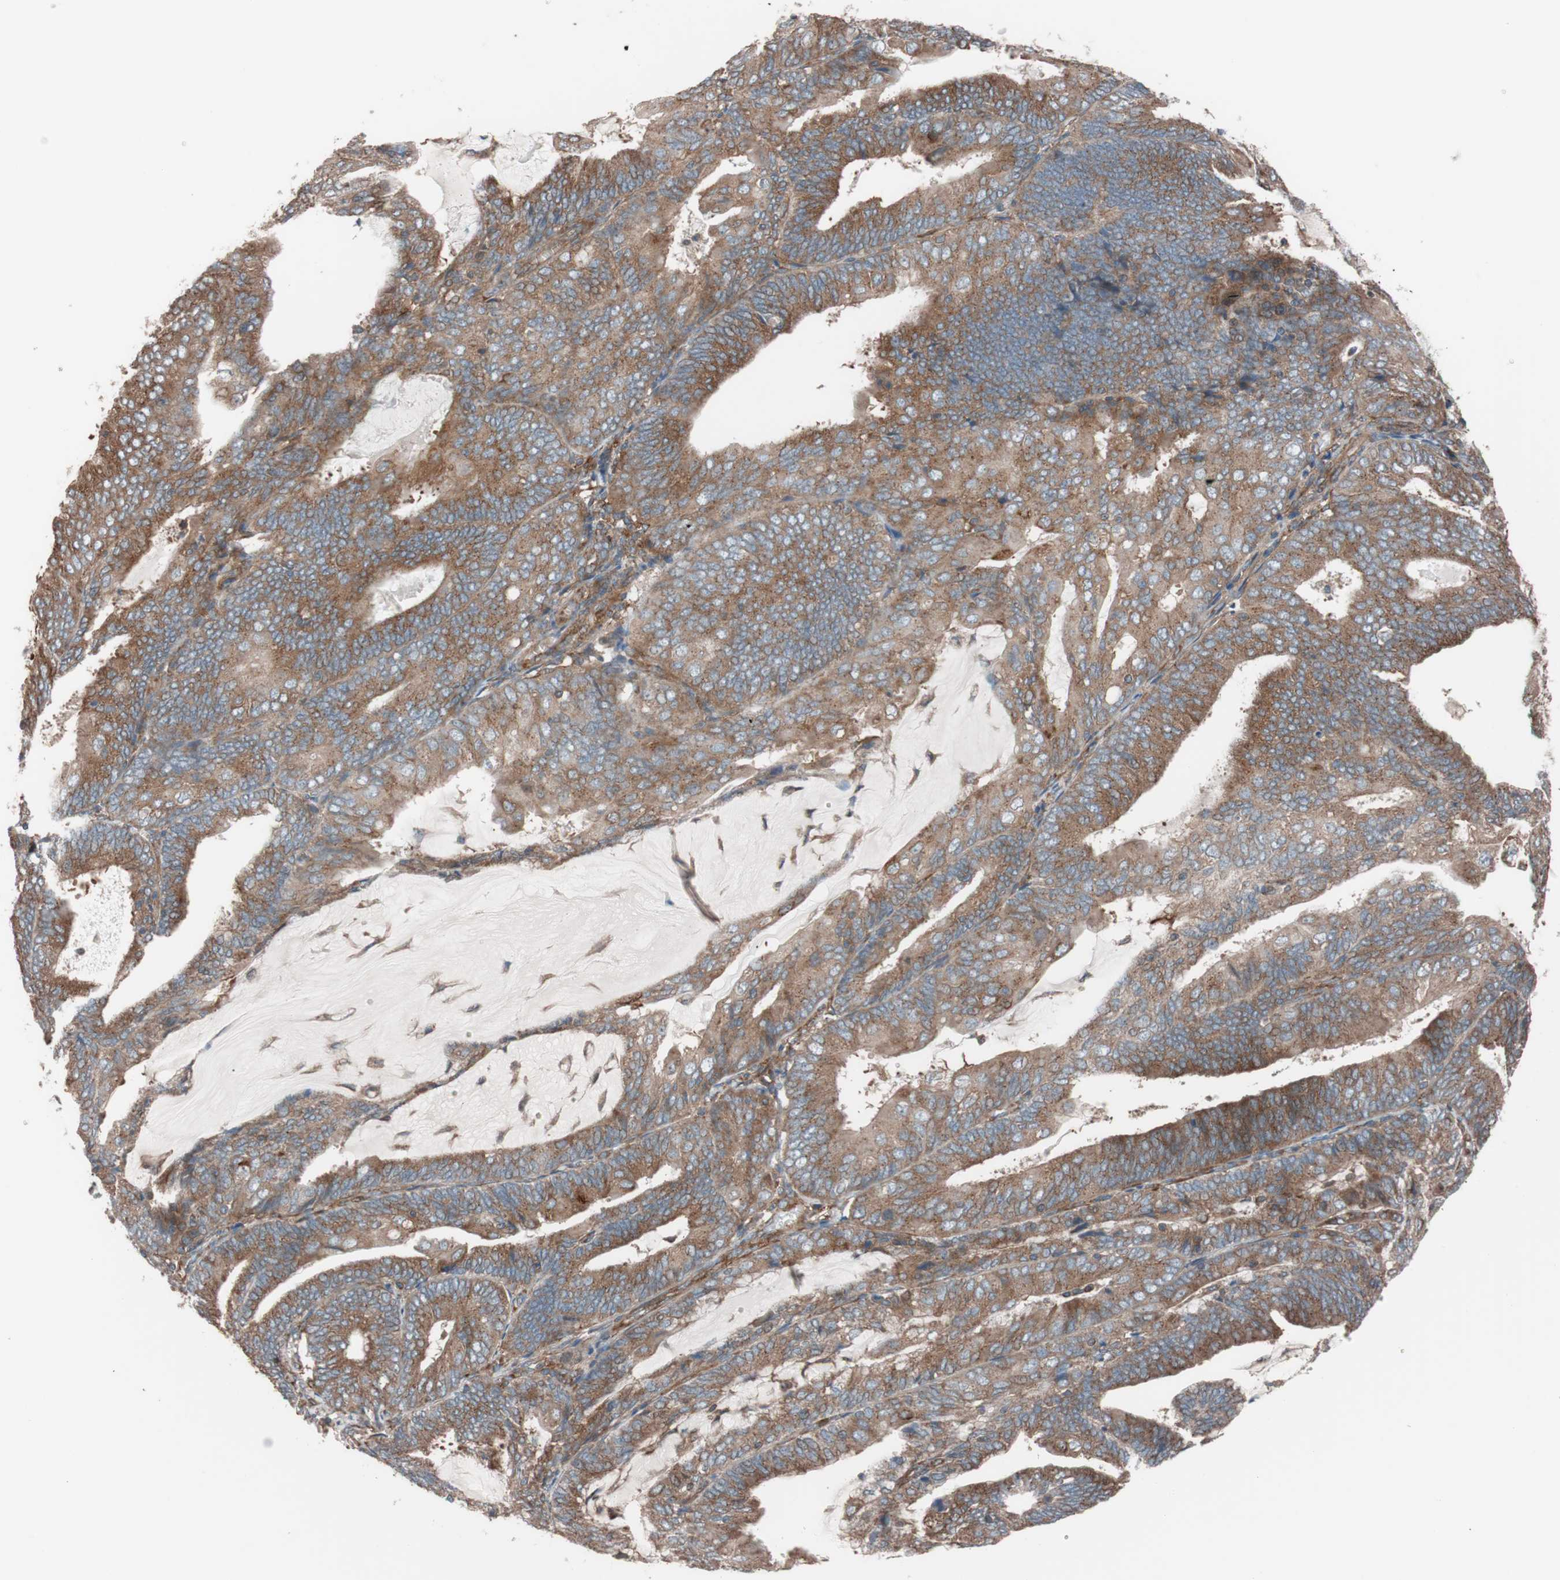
{"staining": {"intensity": "moderate", "quantity": ">75%", "location": "cytoplasmic/membranous"}, "tissue": "endometrial cancer", "cell_type": "Tumor cells", "image_type": "cancer", "snomed": [{"axis": "morphology", "description": "Adenocarcinoma, NOS"}, {"axis": "topography", "description": "Endometrium"}], "caption": "There is medium levels of moderate cytoplasmic/membranous staining in tumor cells of endometrial cancer (adenocarcinoma), as demonstrated by immunohistochemical staining (brown color).", "gene": "SEC31A", "patient": {"sex": "female", "age": 81}}